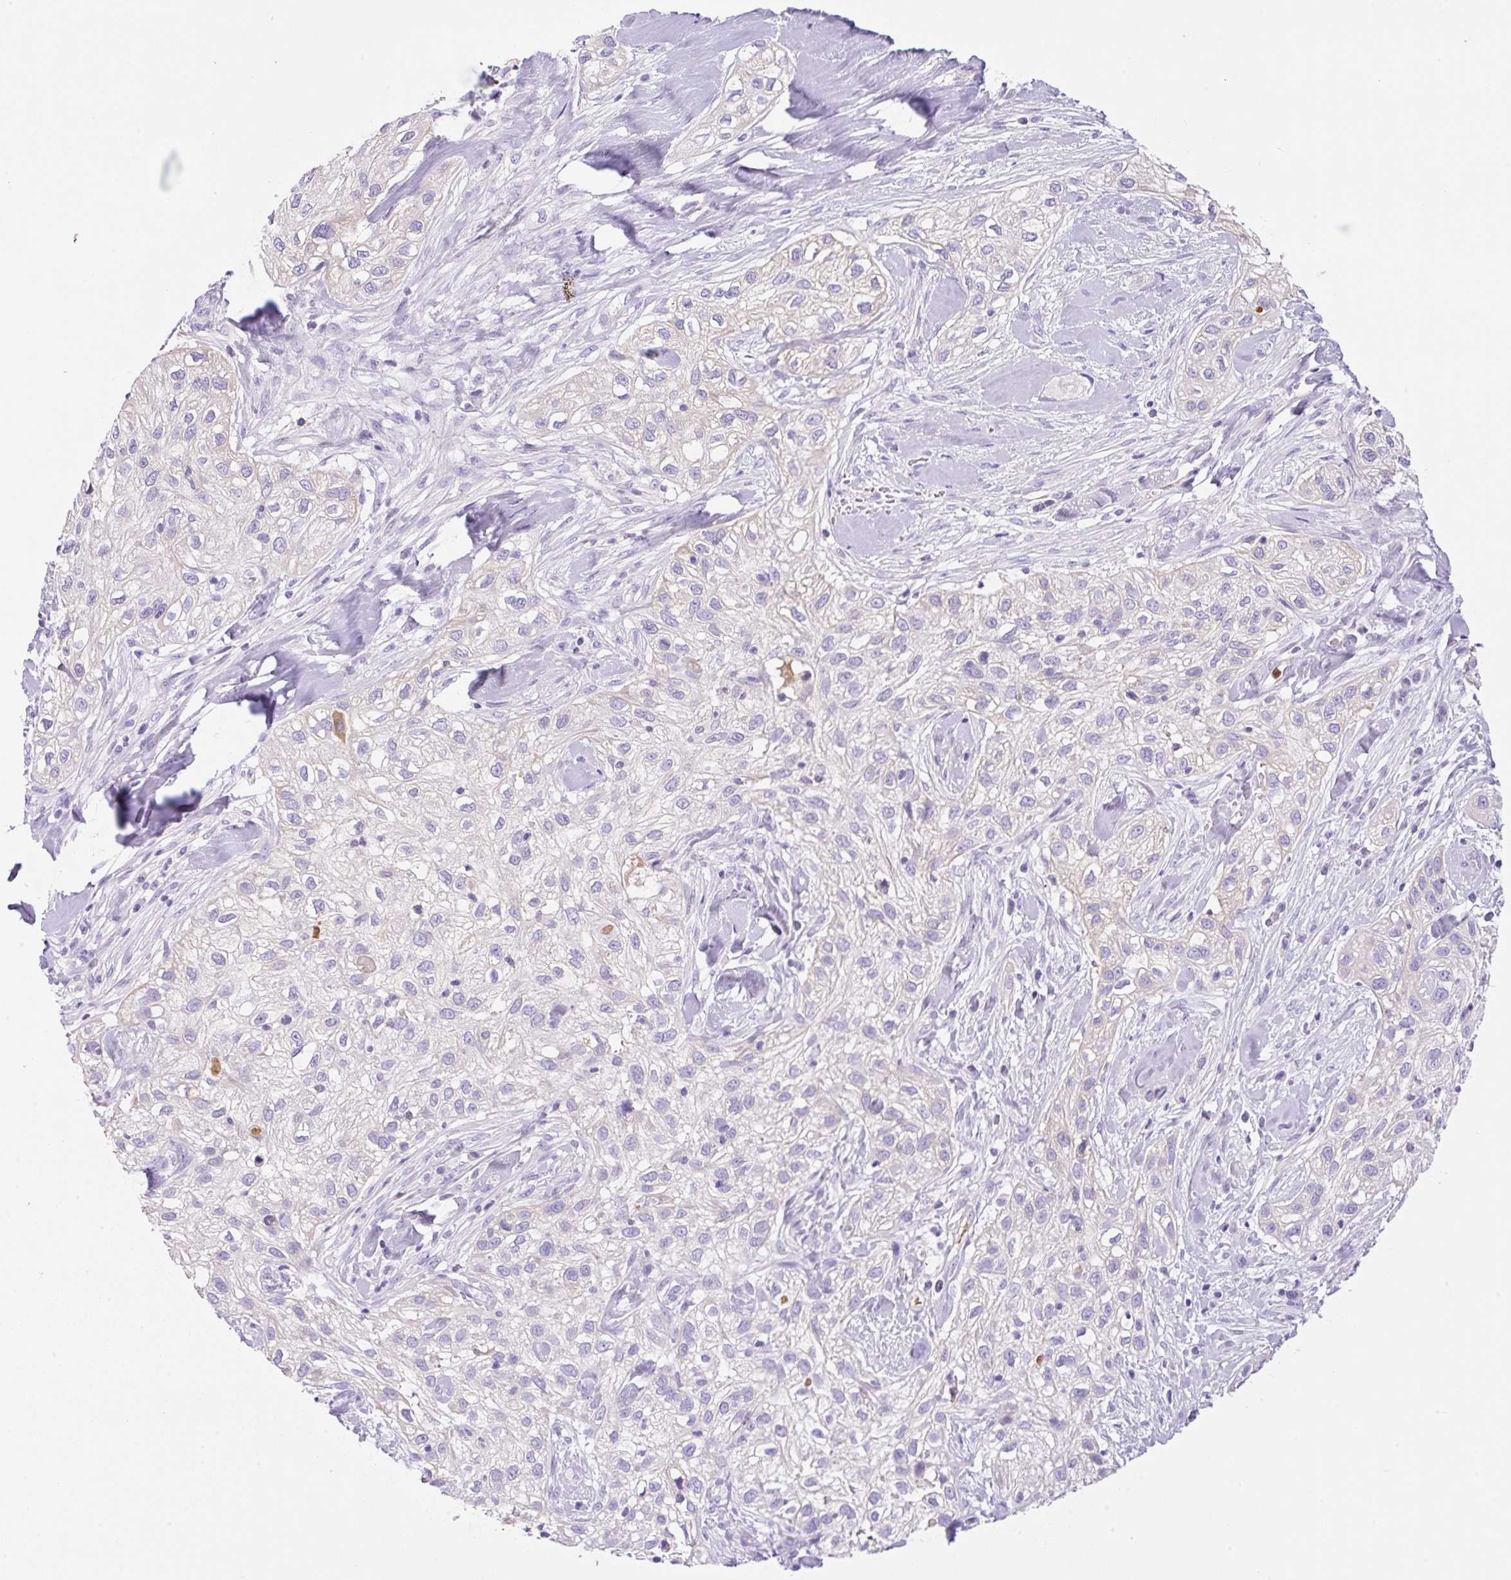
{"staining": {"intensity": "negative", "quantity": "none", "location": "none"}, "tissue": "skin cancer", "cell_type": "Tumor cells", "image_type": "cancer", "snomed": [{"axis": "morphology", "description": "Squamous cell carcinoma, NOS"}, {"axis": "topography", "description": "Skin"}], "caption": "The IHC histopathology image has no significant positivity in tumor cells of squamous cell carcinoma (skin) tissue.", "gene": "TDRD15", "patient": {"sex": "male", "age": 82}}